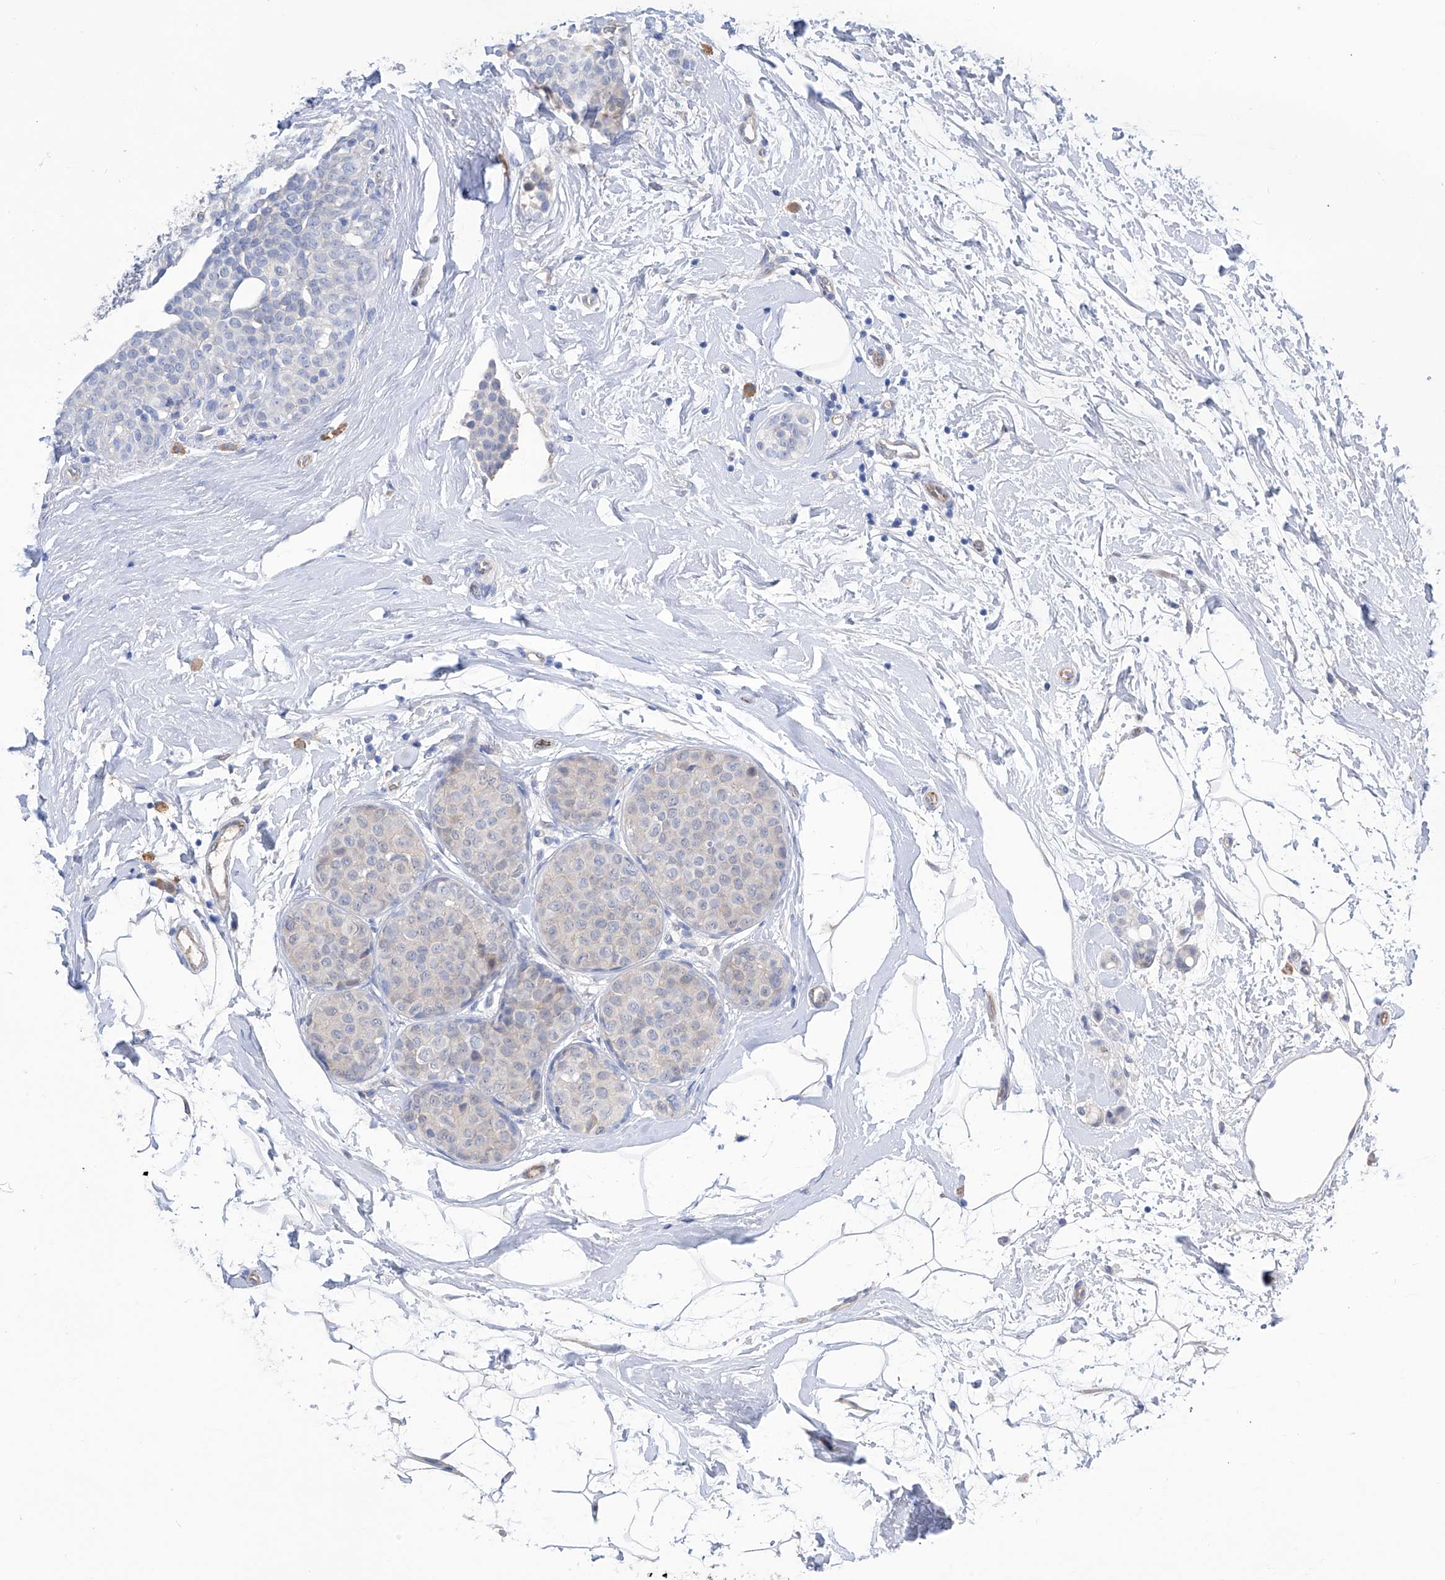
{"staining": {"intensity": "negative", "quantity": "none", "location": "none"}, "tissue": "breast cancer", "cell_type": "Tumor cells", "image_type": "cancer", "snomed": [{"axis": "morphology", "description": "Lobular carcinoma, in situ"}, {"axis": "morphology", "description": "Lobular carcinoma"}, {"axis": "topography", "description": "Breast"}], "caption": "Immunohistochemistry (IHC) of breast cancer reveals no positivity in tumor cells. The staining is performed using DAB (3,3'-diaminobenzidine) brown chromogen with nuclei counter-stained in using hematoxylin.", "gene": "PGM3", "patient": {"sex": "female", "age": 41}}